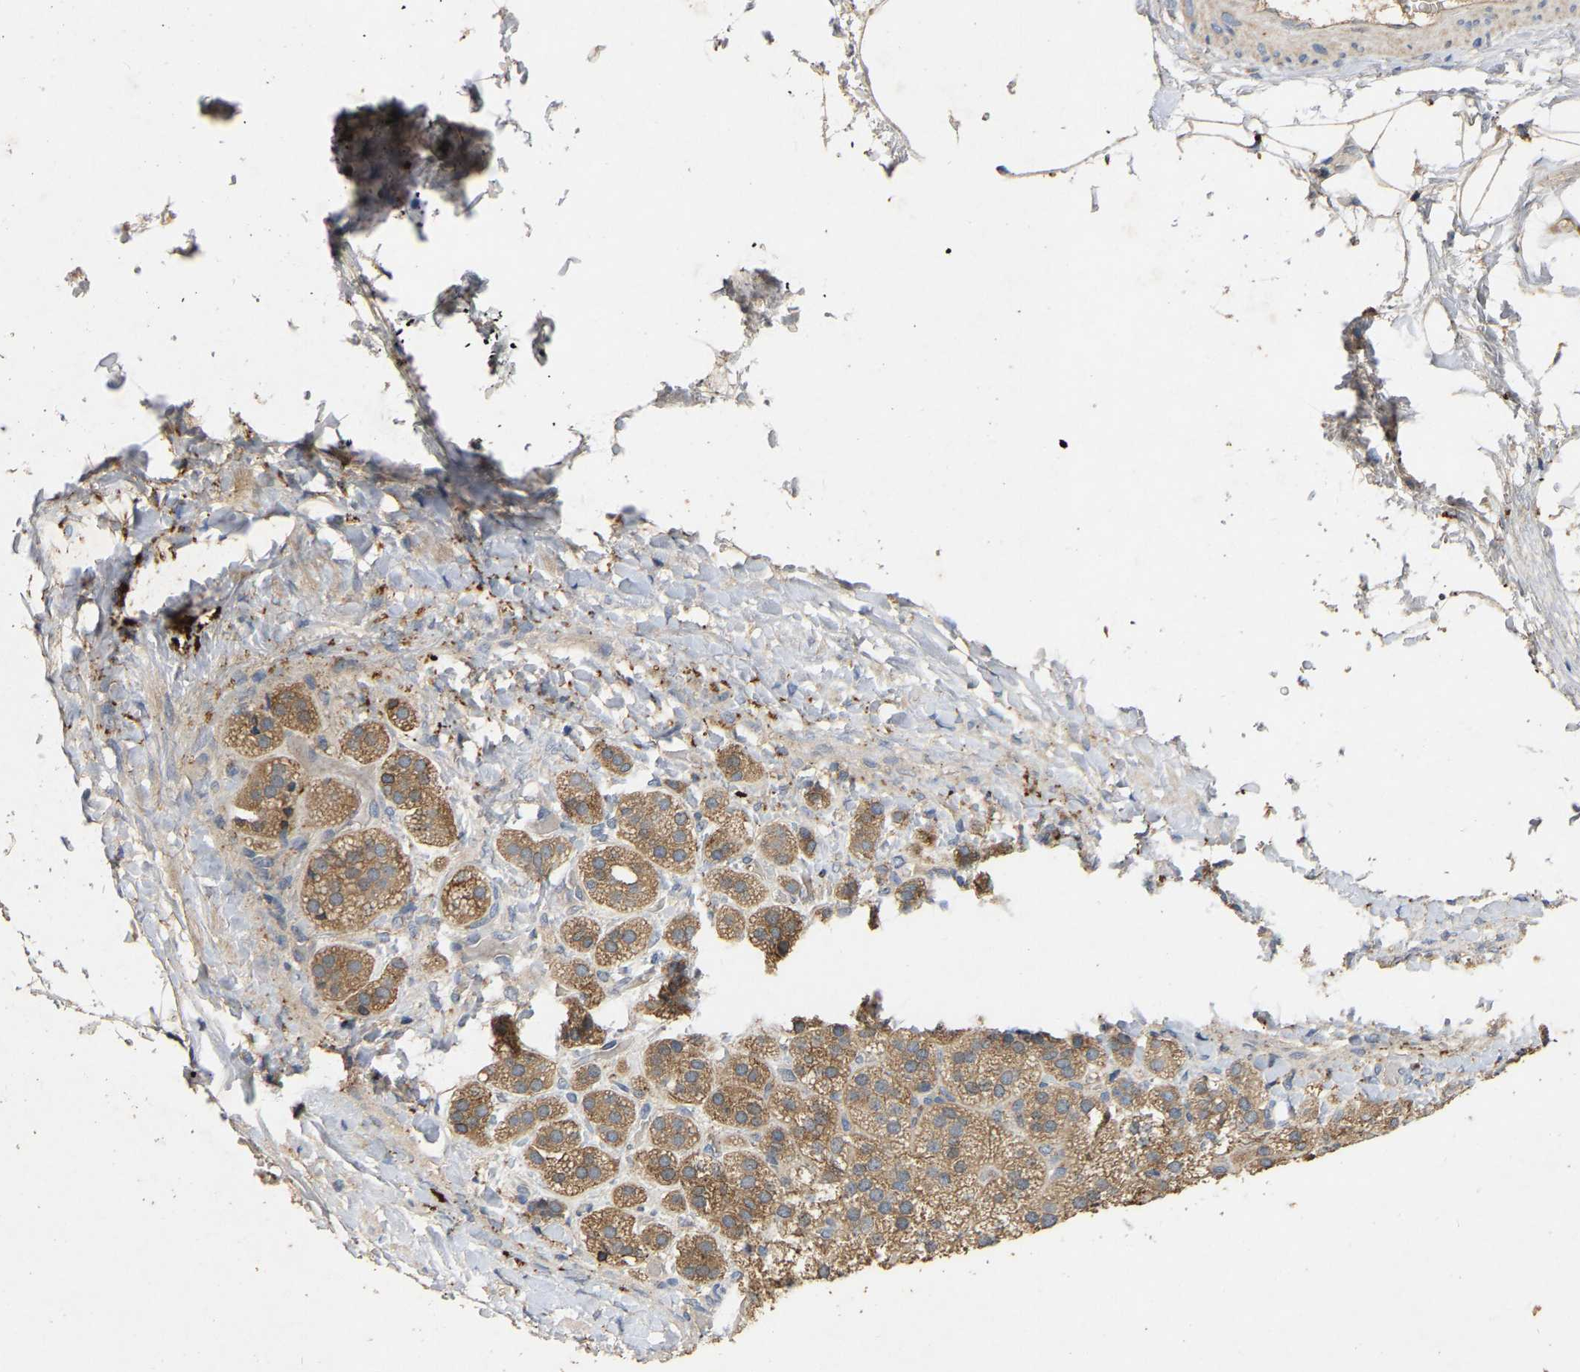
{"staining": {"intensity": "moderate", "quantity": ">75%", "location": "cytoplasmic/membranous"}, "tissue": "adrenal gland", "cell_type": "Glandular cells", "image_type": "normal", "snomed": [{"axis": "morphology", "description": "Normal tissue, NOS"}, {"axis": "topography", "description": "Adrenal gland"}], "caption": "This is a photomicrograph of immunohistochemistry staining of benign adrenal gland, which shows moderate positivity in the cytoplasmic/membranous of glandular cells.", "gene": "LPAR2", "patient": {"sex": "female", "age": 44}}